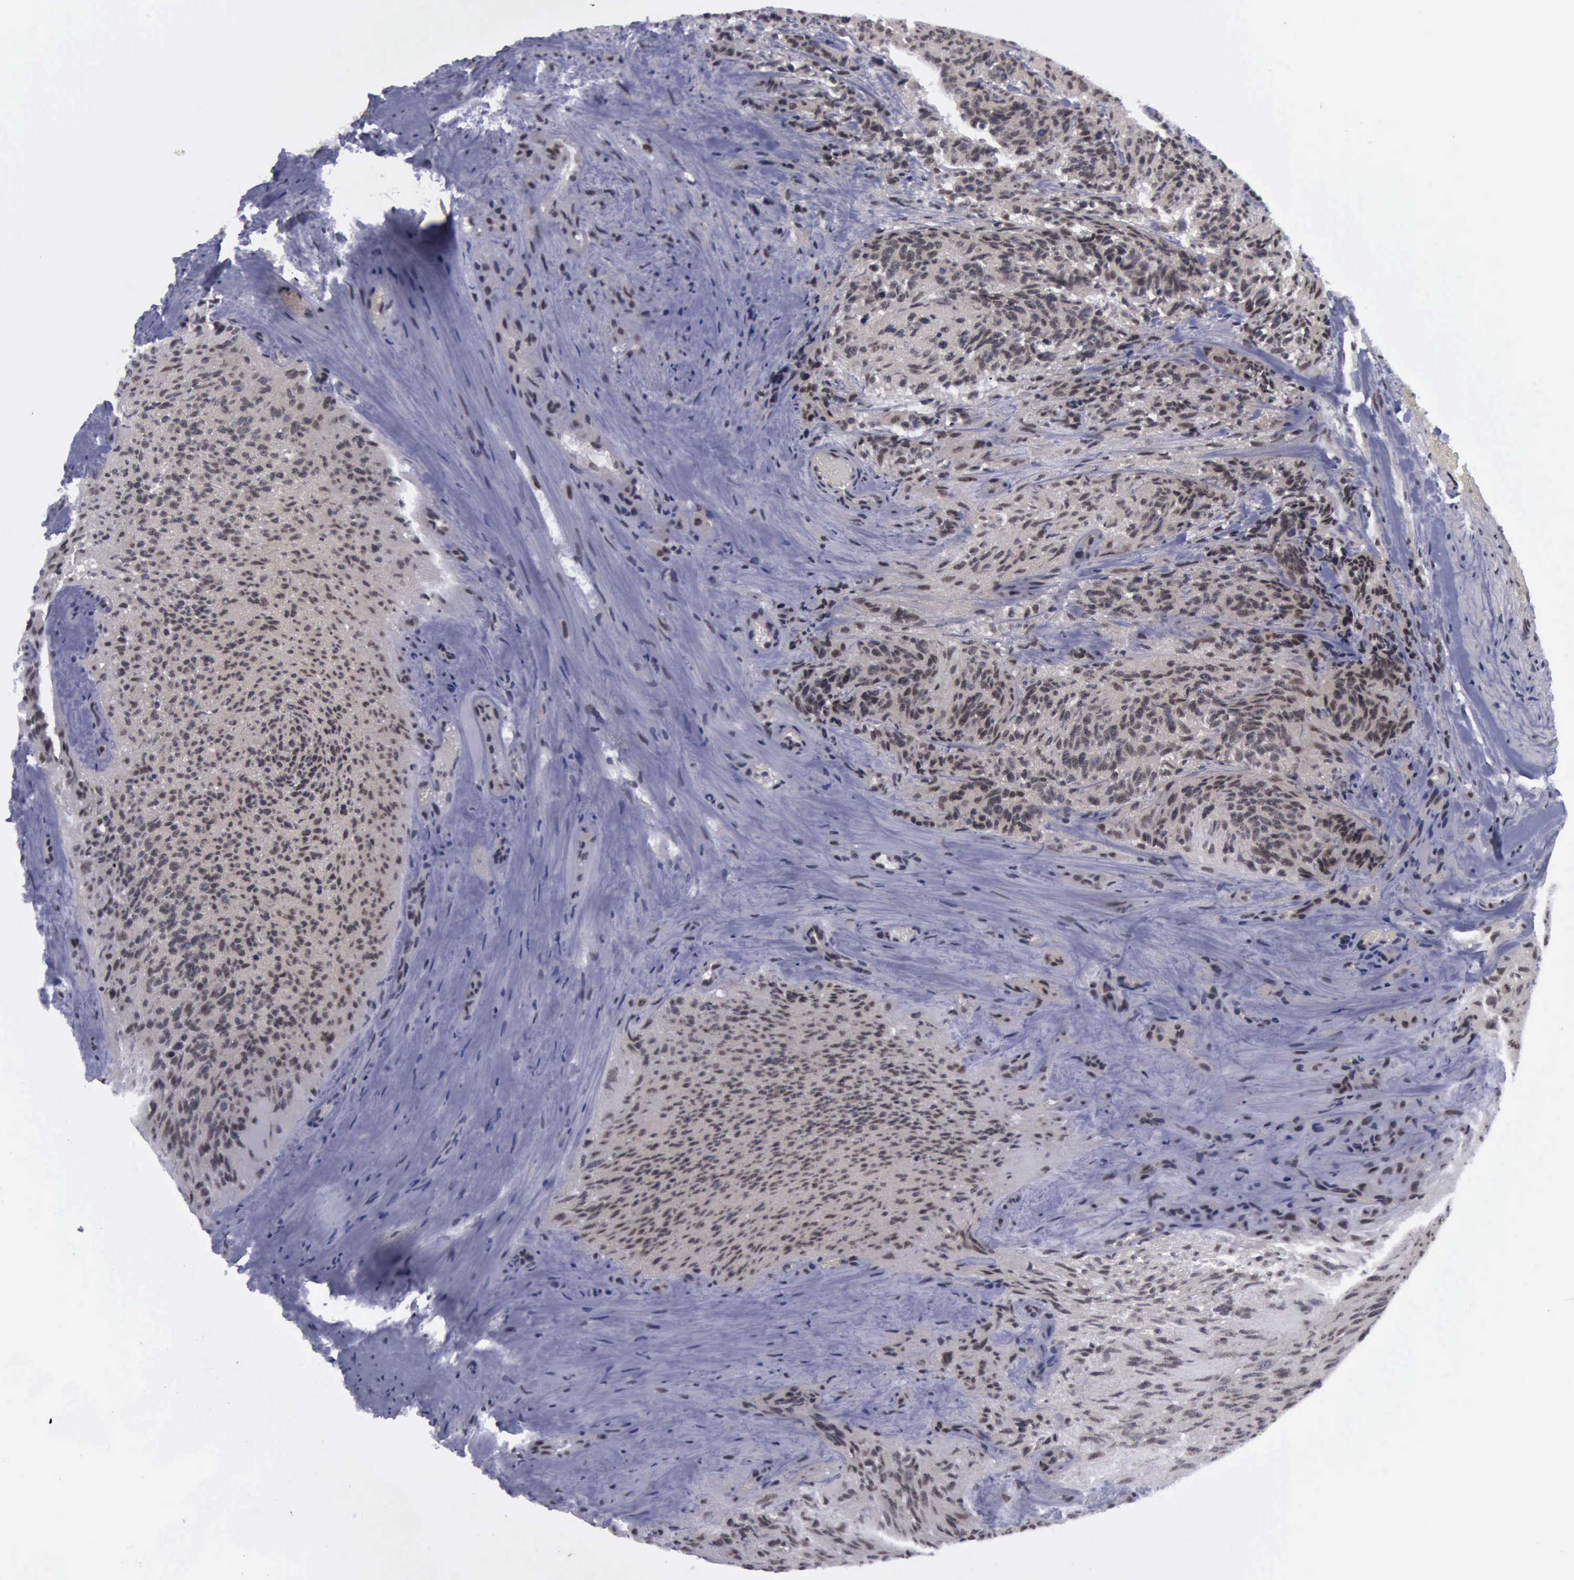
{"staining": {"intensity": "strong", "quantity": ">75%", "location": "cytoplasmic/membranous,nuclear"}, "tissue": "glioma", "cell_type": "Tumor cells", "image_type": "cancer", "snomed": [{"axis": "morphology", "description": "Glioma, malignant, High grade"}, {"axis": "topography", "description": "Brain"}], "caption": "Immunohistochemistry (IHC) image of neoplastic tissue: high-grade glioma (malignant) stained using immunohistochemistry (IHC) exhibits high levels of strong protein expression localized specifically in the cytoplasmic/membranous and nuclear of tumor cells, appearing as a cytoplasmic/membranous and nuclear brown color.", "gene": "ATM", "patient": {"sex": "male", "age": 36}}